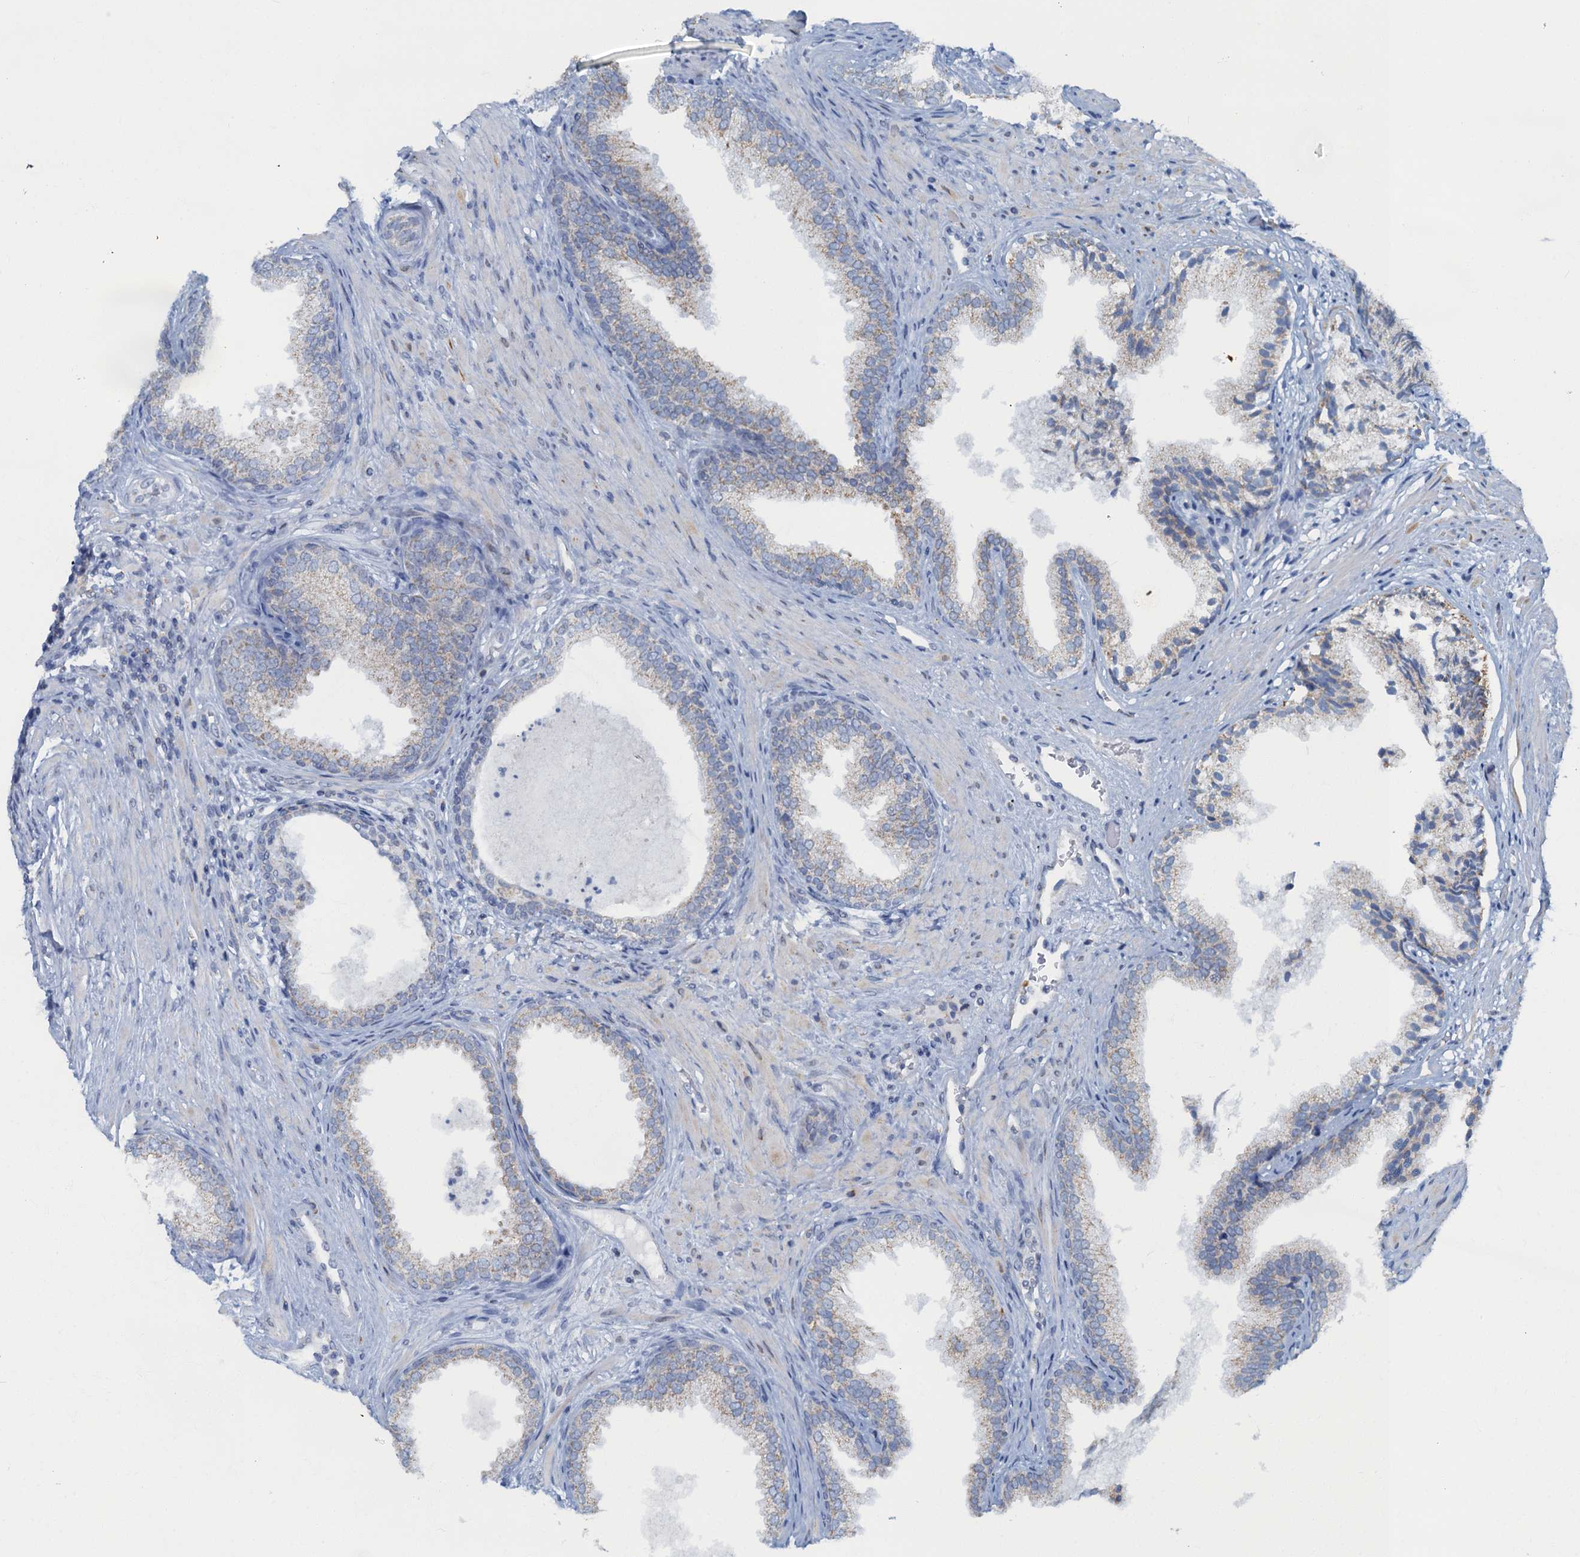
{"staining": {"intensity": "weak", "quantity": "25%-75%", "location": "cytoplasmic/membranous"}, "tissue": "prostate", "cell_type": "Glandular cells", "image_type": "normal", "snomed": [{"axis": "morphology", "description": "Normal tissue, NOS"}, {"axis": "topography", "description": "Prostate"}], "caption": "An immunohistochemistry (IHC) micrograph of benign tissue is shown. Protein staining in brown shows weak cytoplasmic/membranous positivity in prostate within glandular cells. Using DAB (brown) and hematoxylin (blue) stains, captured at high magnification using brightfield microscopy.", "gene": "RAD9B", "patient": {"sex": "male", "age": 76}}